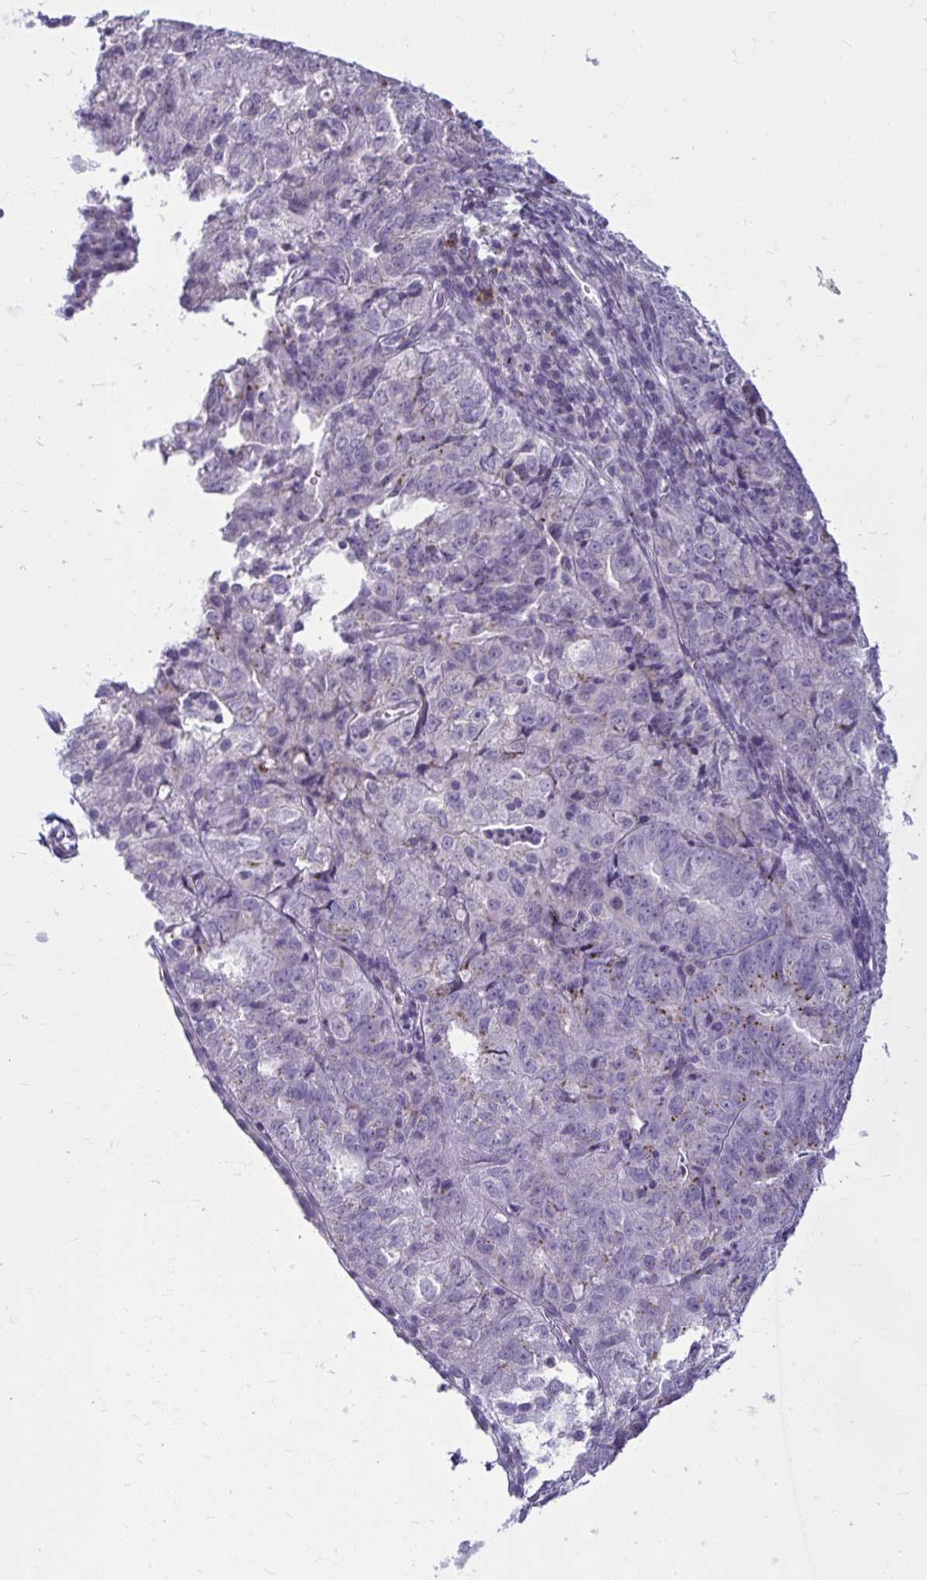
{"staining": {"intensity": "weak", "quantity": "<25%", "location": "cytoplasmic/membranous"}, "tissue": "endometrial cancer", "cell_type": "Tumor cells", "image_type": "cancer", "snomed": [{"axis": "morphology", "description": "Adenocarcinoma, NOS"}, {"axis": "topography", "description": "Endometrium"}], "caption": "Tumor cells show no significant staining in endometrial cancer (adenocarcinoma). The staining was performed using DAB (3,3'-diaminobenzidine) to visualize the protein expression in brown, while the nuclei were stained in blue with hematoxylin (Magnification: 20x).", "gene": "DTX4", "patient": {"sex": "female", "age": 61}}